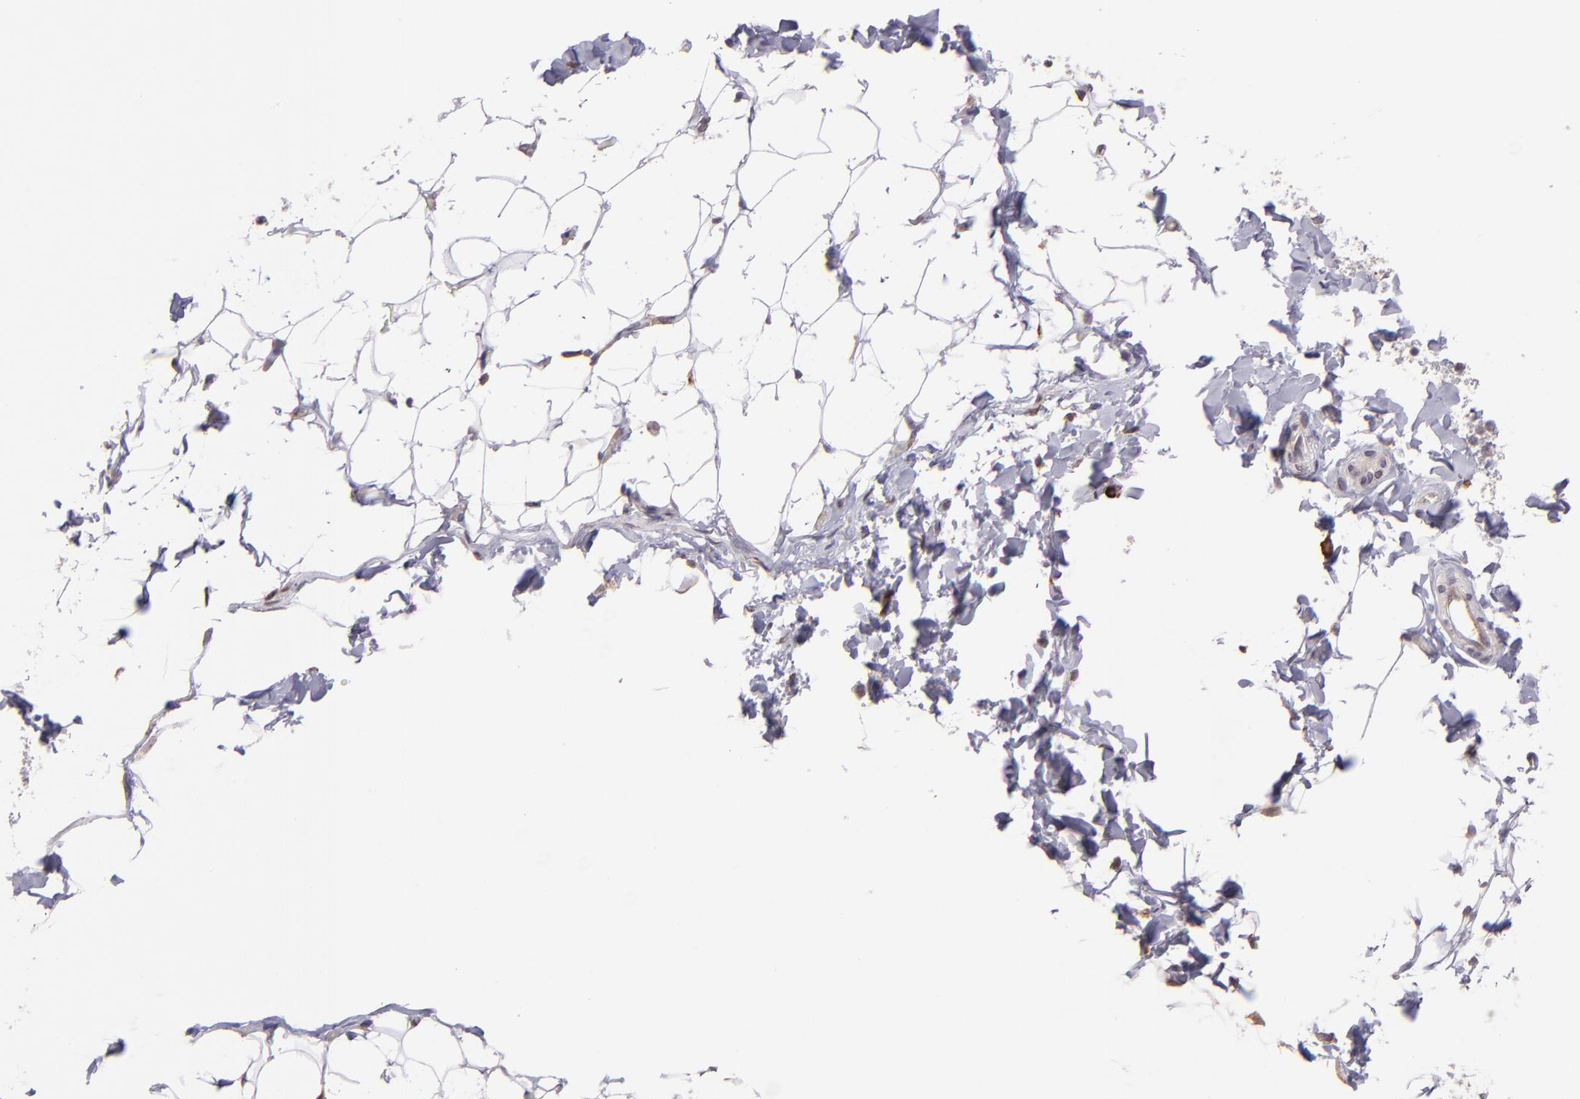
{"staining": {"intensity": "weak", "quantity": ">75%", "location": "cytoplasmic/membranous"}, "tissue": "adipose tissue", "cell_type": "Adipocytes", "image_type": "normal", "snomed": [{"axis": "morphology", "description": "Normal tissue, NOS"}, {"axis": "topography", "description": "Soft tissue"}], "caption": "About >75% of adipocytes in benign human adipose tissue reveal weak cytoplasmic/membranous protein positivity as visualized by brown immunohistochemical staining.", "gene": "TAF7L", "patient": {"sex": "male", "age": 26}}